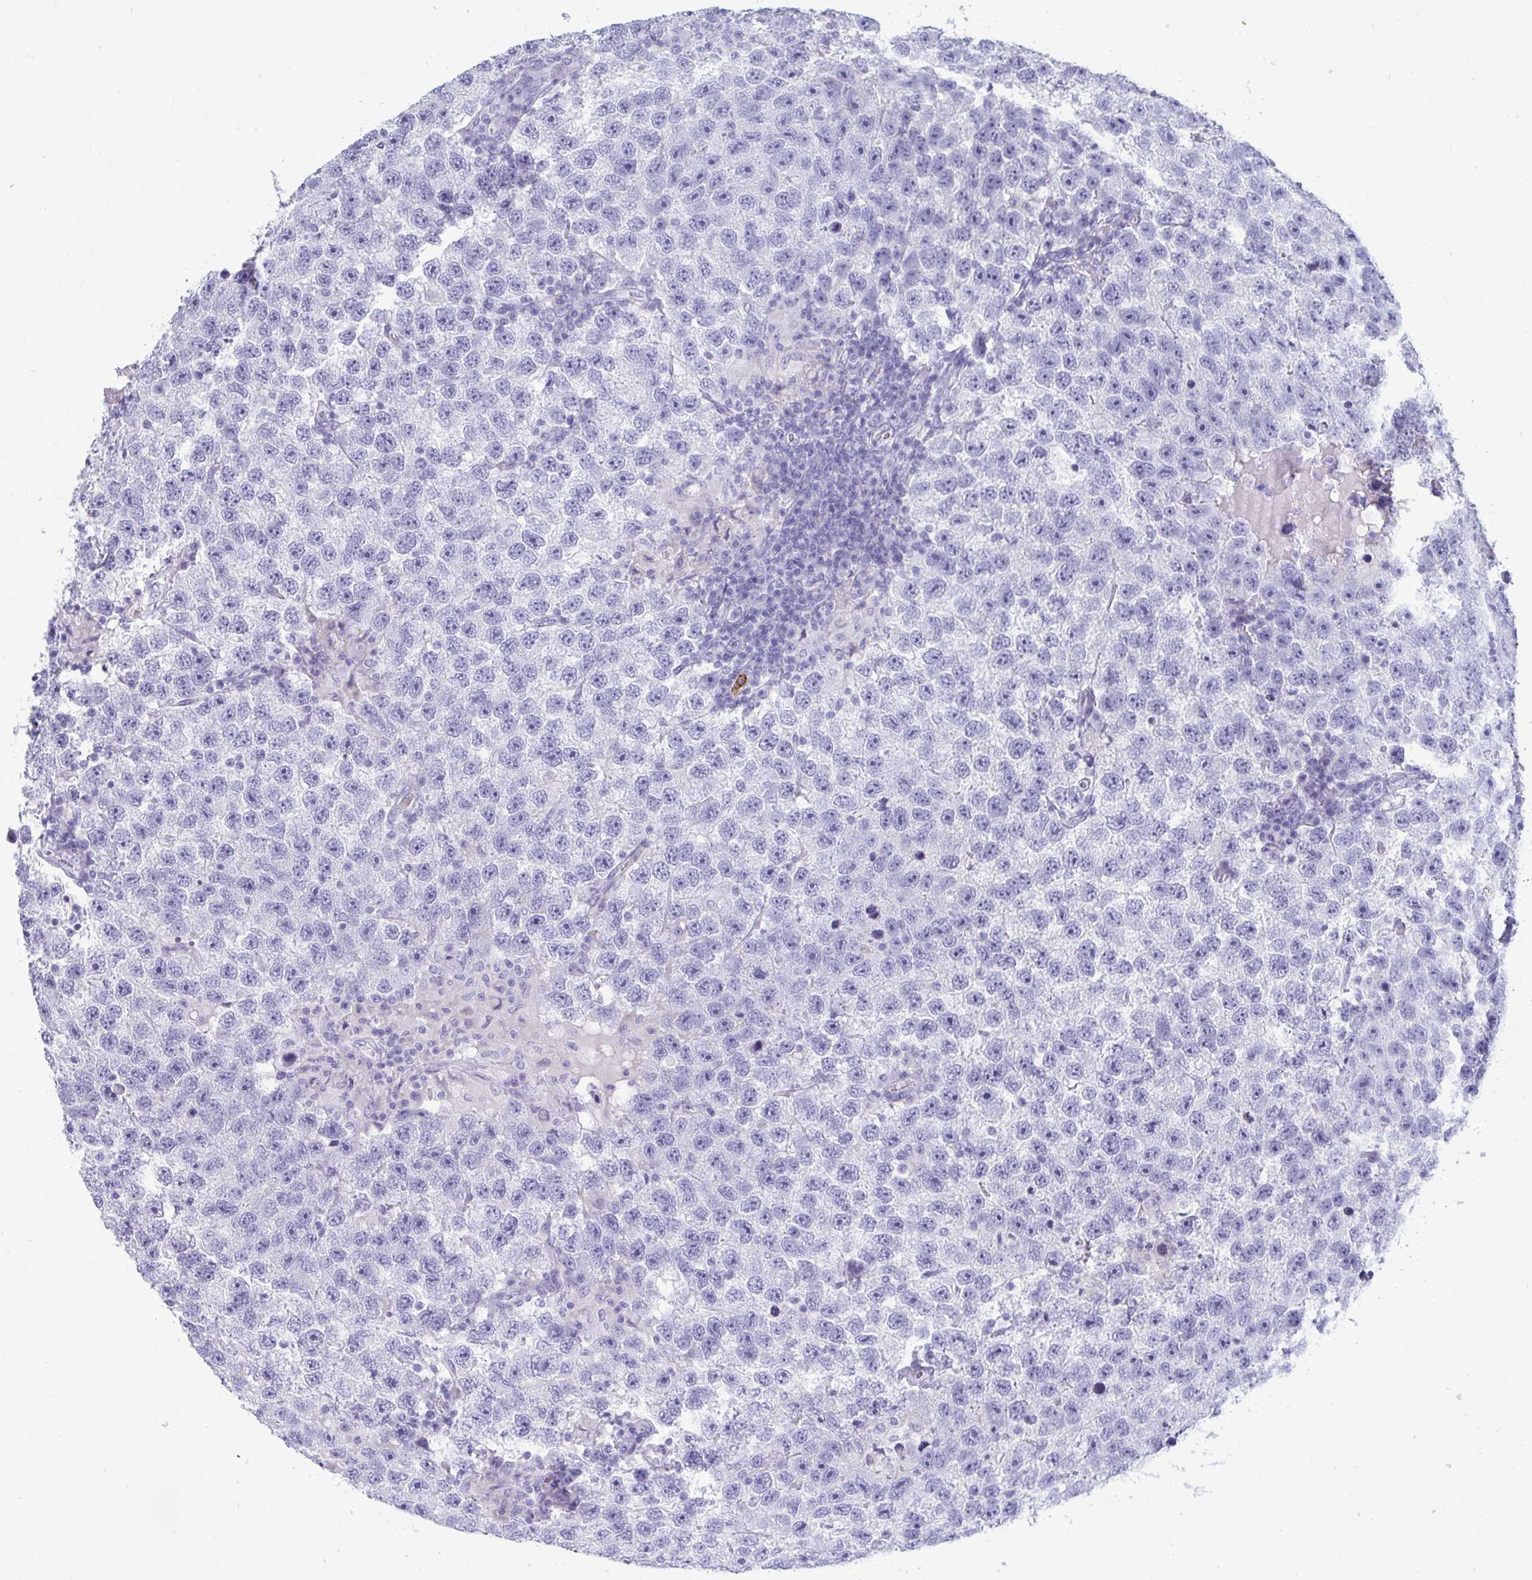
{"staining": {"intensity": "negative", "quantity": "none", "location": "none"}, "tissue": "testis cancer", "cell_type": "Tumor cells", "image_type": "cancer", "snomed": [{"axis": "morphology", "description": "Seminoma, NOS"}, {"axis": "topography", "description": "Testis"}], "caption": "IHC of testis cancer (seminoma) reveals no expression in tumor cells. (DAB (3,3'-diaminobenzidine) immunohistochemistry (IHC) with hematoxylin counter stain).", "gene": "ARHGAP42", "patient": {"sex": "male", "age": 26}}